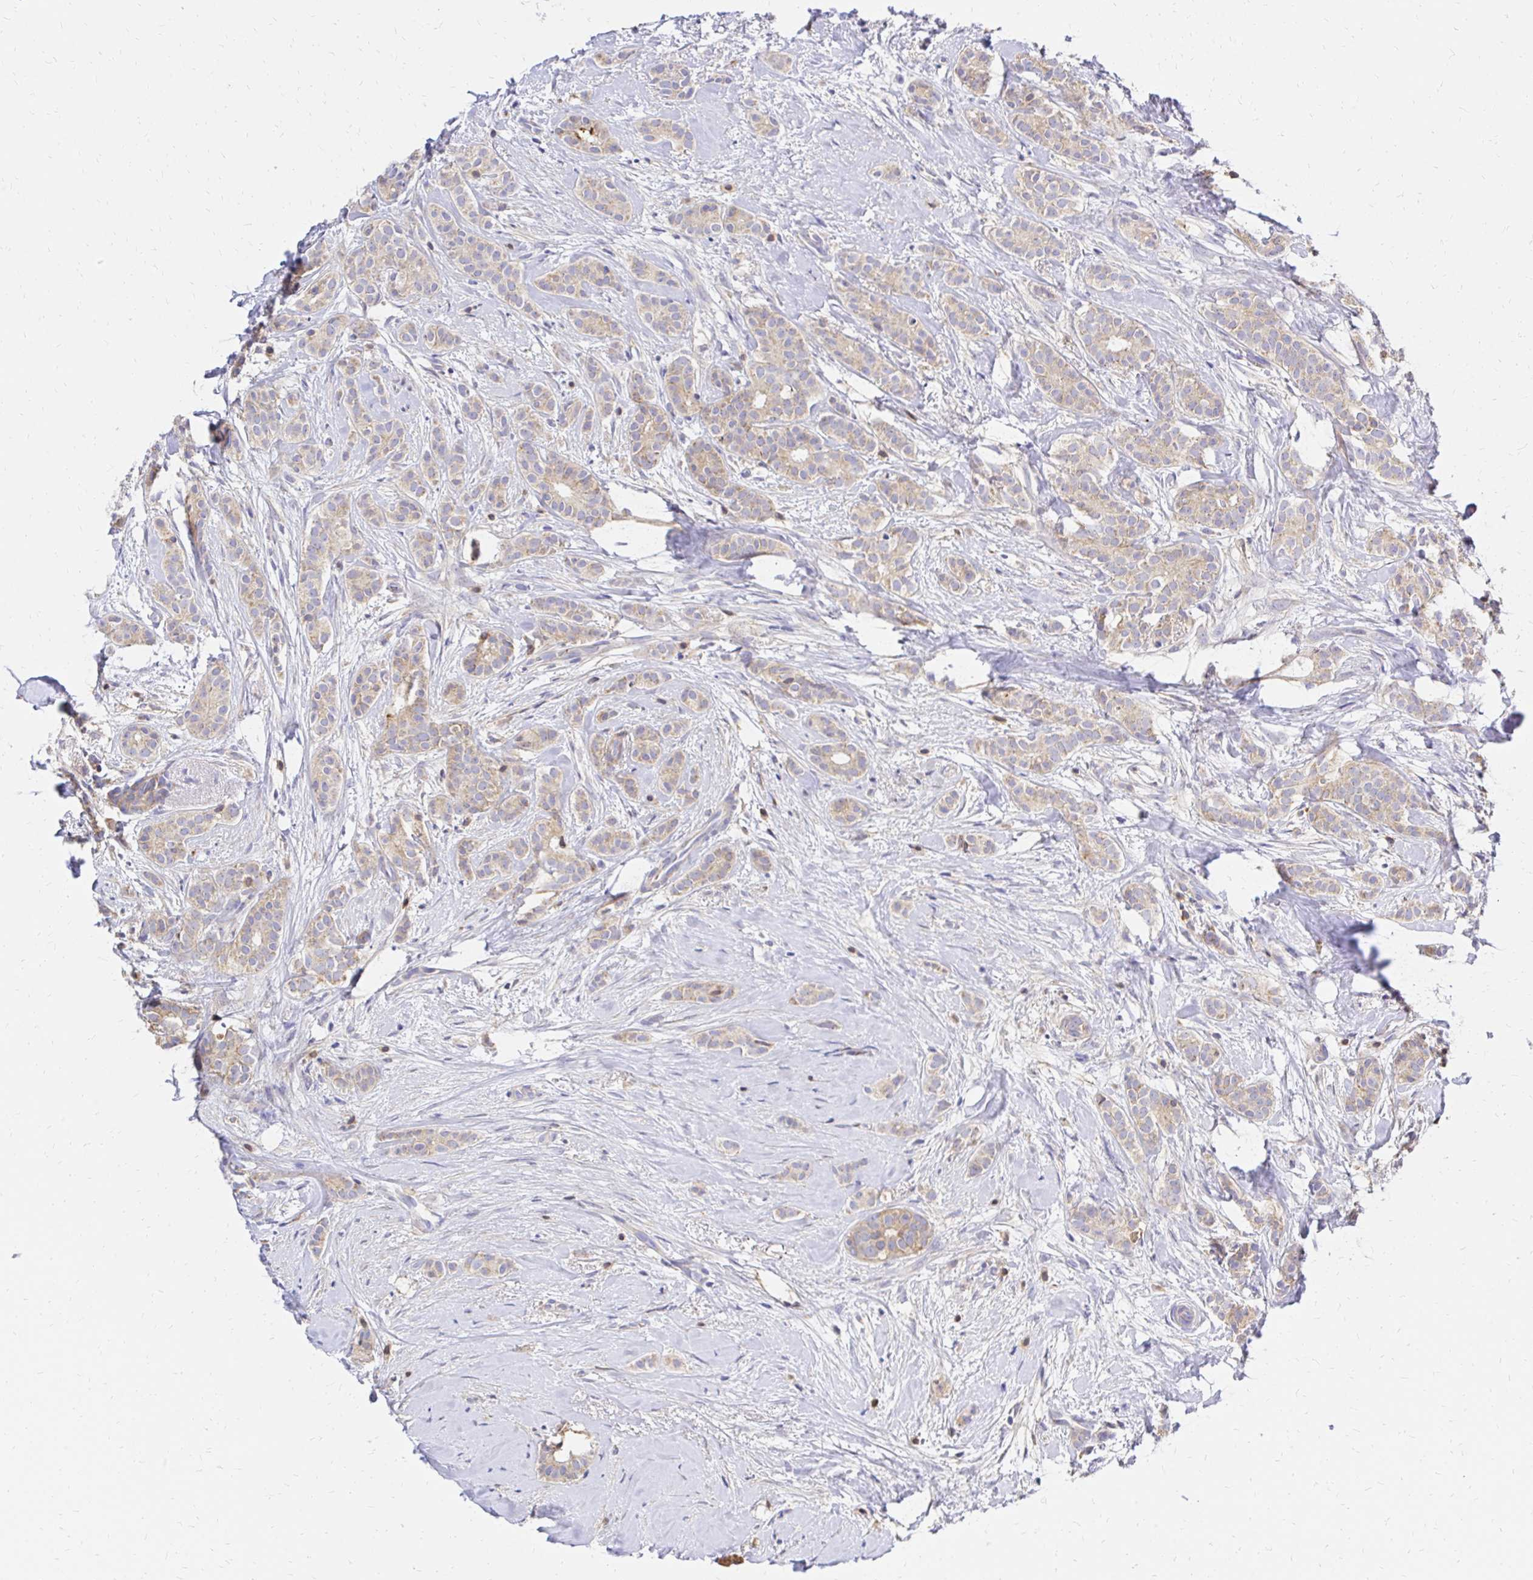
{"staining": {"intensity": "weak", "quantity": ">75%", "location": "cytoplasmic/membranous"}, "tissue": "breast cancer", "cell_type": "Tumor cells", "image_type": "cancer", "snomed": [{"axis": "morphology", "description": "Duct carcinoma"}, {"axis": "topography", "description": "Breast"}], "caption": "Immunohistochemical staining of breast cancer (intraductal carcinoma) displays low levels of weak cytoplasmic/membranous protein staining in about >75% of tumor cells.", "gene": "MRPL13", "patient": {"sex": "female", "age": 65}}